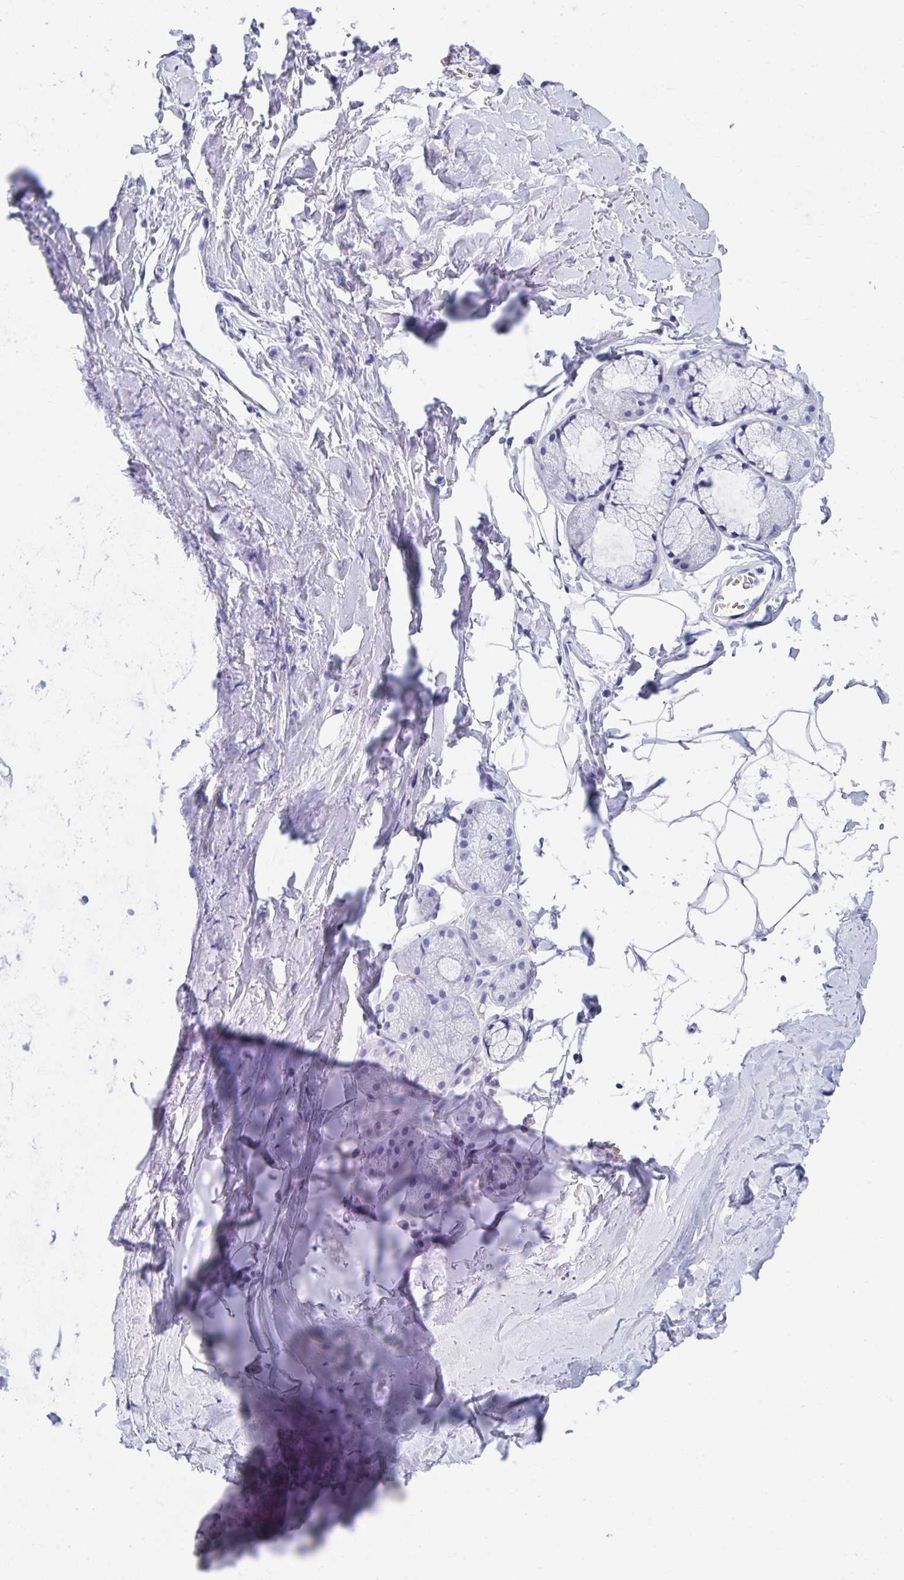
{"staining": {"intensity": "negative", "quantity": "none", "location": "none"}, "tissue": "adipose tissue", "cell_type": "Adipocytes", "image_type": "normal", "snomed": [{"axis": "morphology", "description": "Normal tissue, NOS"}, {"axis": "topography", "description": "Lymph node"}, {"axis": "topography", "description": "Cartilage tissue"}, {"axis": "topography", "description": "Bronchus"}], "caption": "An image of human adipose tissue is negative for staining in adipocytes. The staining was performed using DAB (3,3'-diaminobenzidine) to visualize the protein expression in brown, while the nuclei were stained in blue with hematoxylin (Magnification: 20x).", "gene": "MROH2B", "patient": {"sex": "female", "age": 70}}